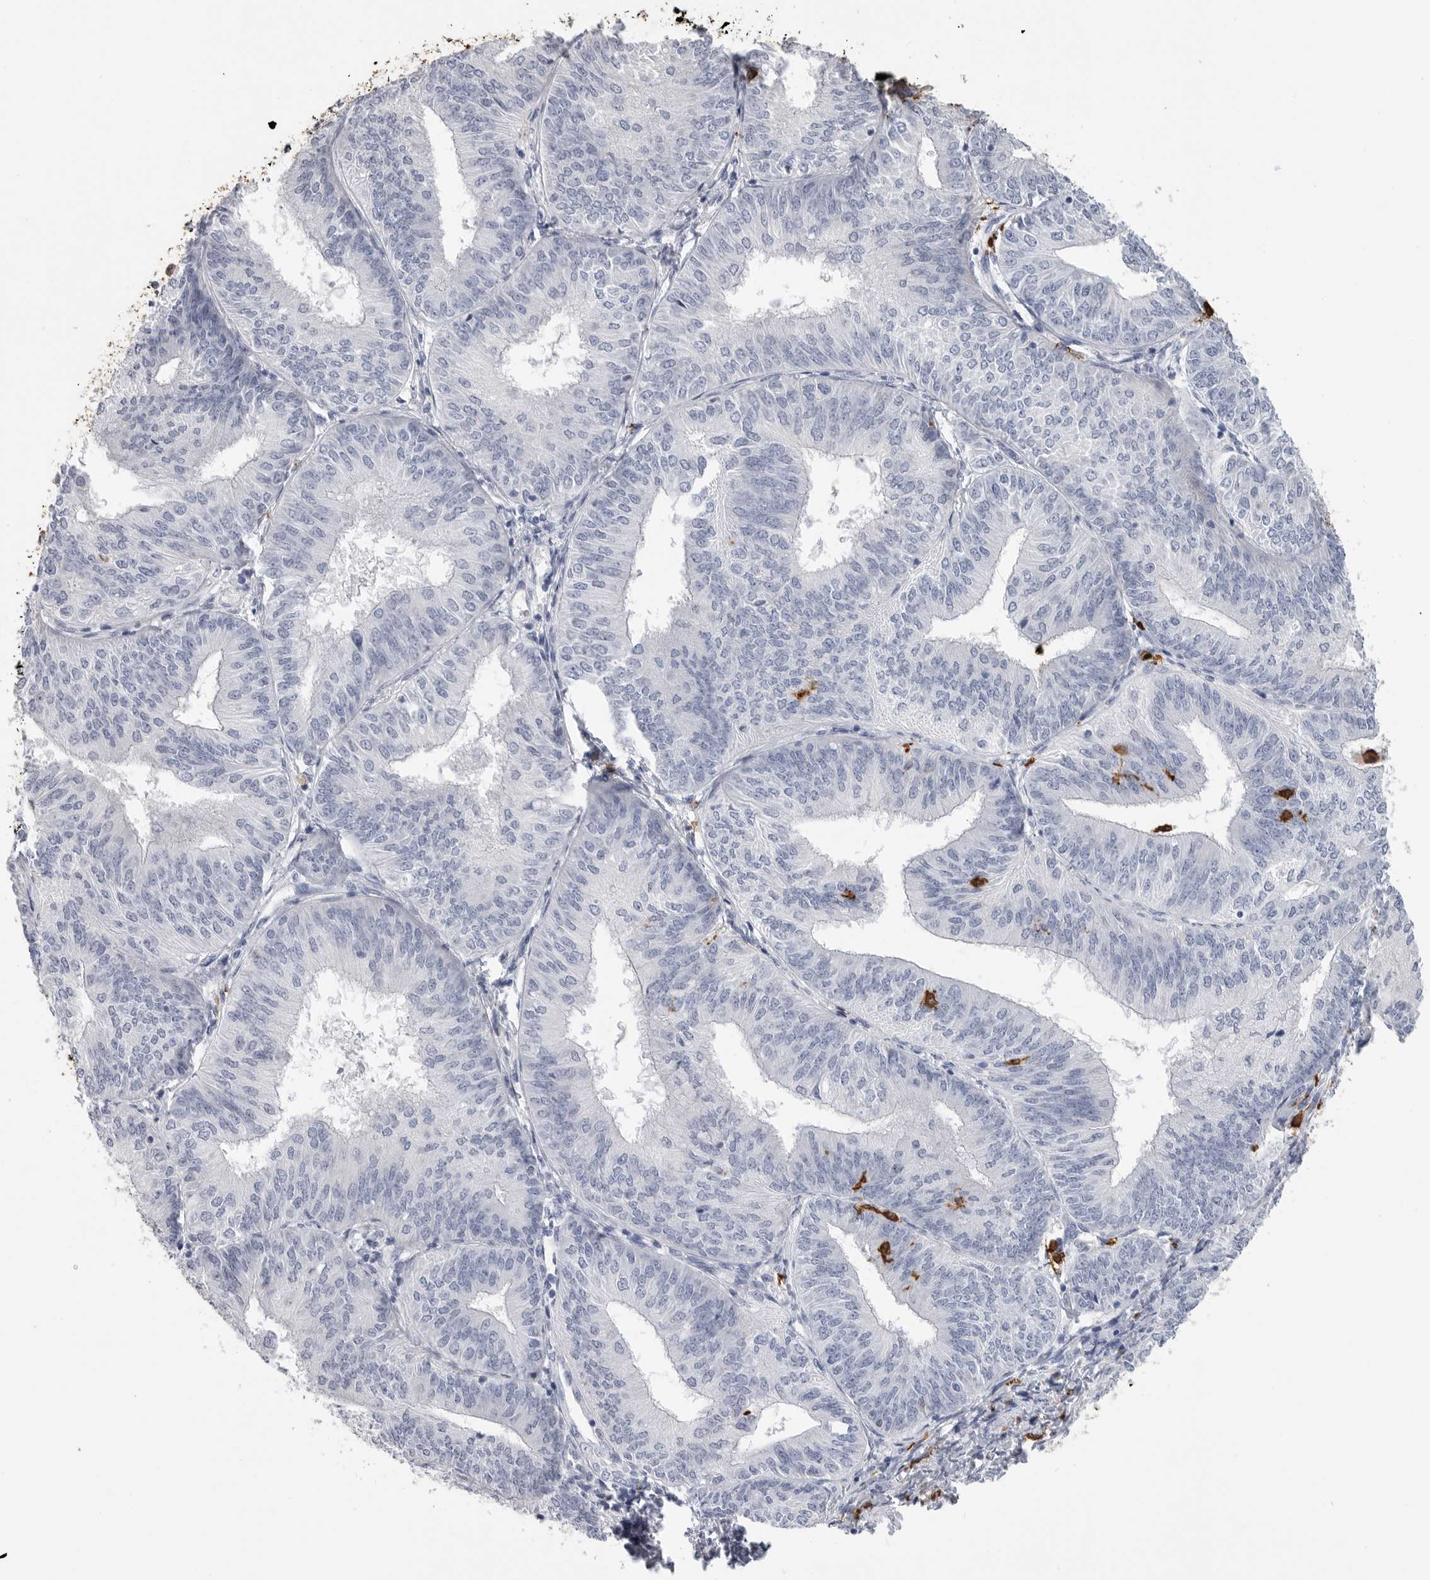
{"staining": {"intensity": "negative", "quantity": "none", "location": "none"}, "tissue": "endometrial cancer", "cell_type": "Tumor cells", "image_type": "cancer", "snomed": [{"axis": "morphology", "description": "Adenocarcinoma, NOS"}, {"axis": "topography", "description": "Endometrium"}], "caption": "The image exhibits no significant positivity in tumor cells of endometrial adenocarcinoma.", "gene": "CYB561D1", "patient": {"sex": "female", "age": 58}}